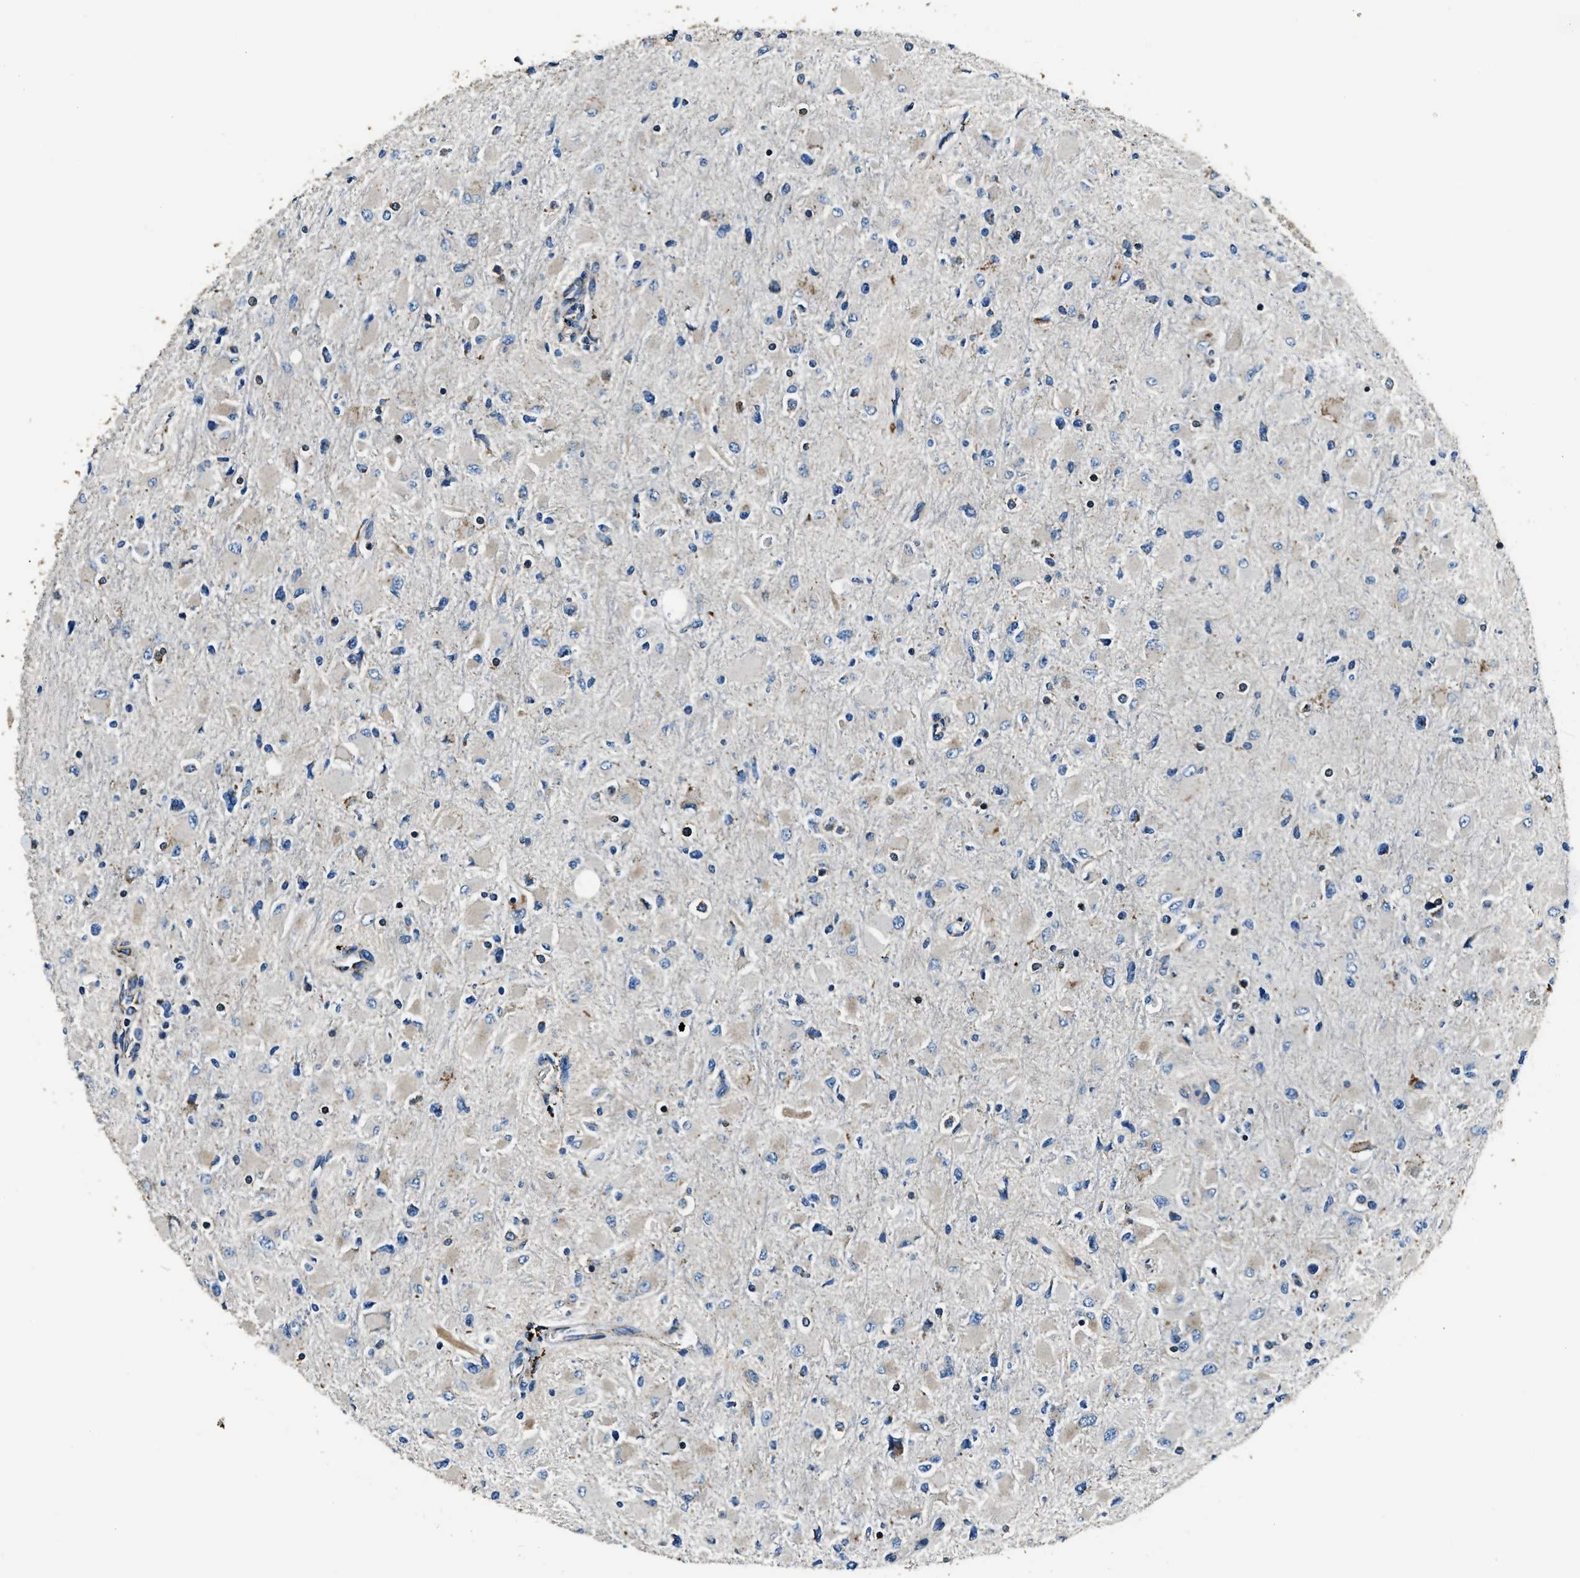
{"staining": {"intensity": "weak", "quantity": "<25%", "location": "cytoplasmic/membranous"}, "tissue": "glioma", "cell_type": "Tumor cells", "image_type": "cancer", "snomed": [{"axis": "morphology", "description": "Glioma, malignant, High grade"}, {"axis": "topography", "description": "Cerebral cortex"}], "caption": "This is an immunohistochemistry (IHC) image of high-grade glioma (malignant). There is no expression in tumor cells.", "gene": "OGDH", "patient": {"sex": "female", "age": 36}}